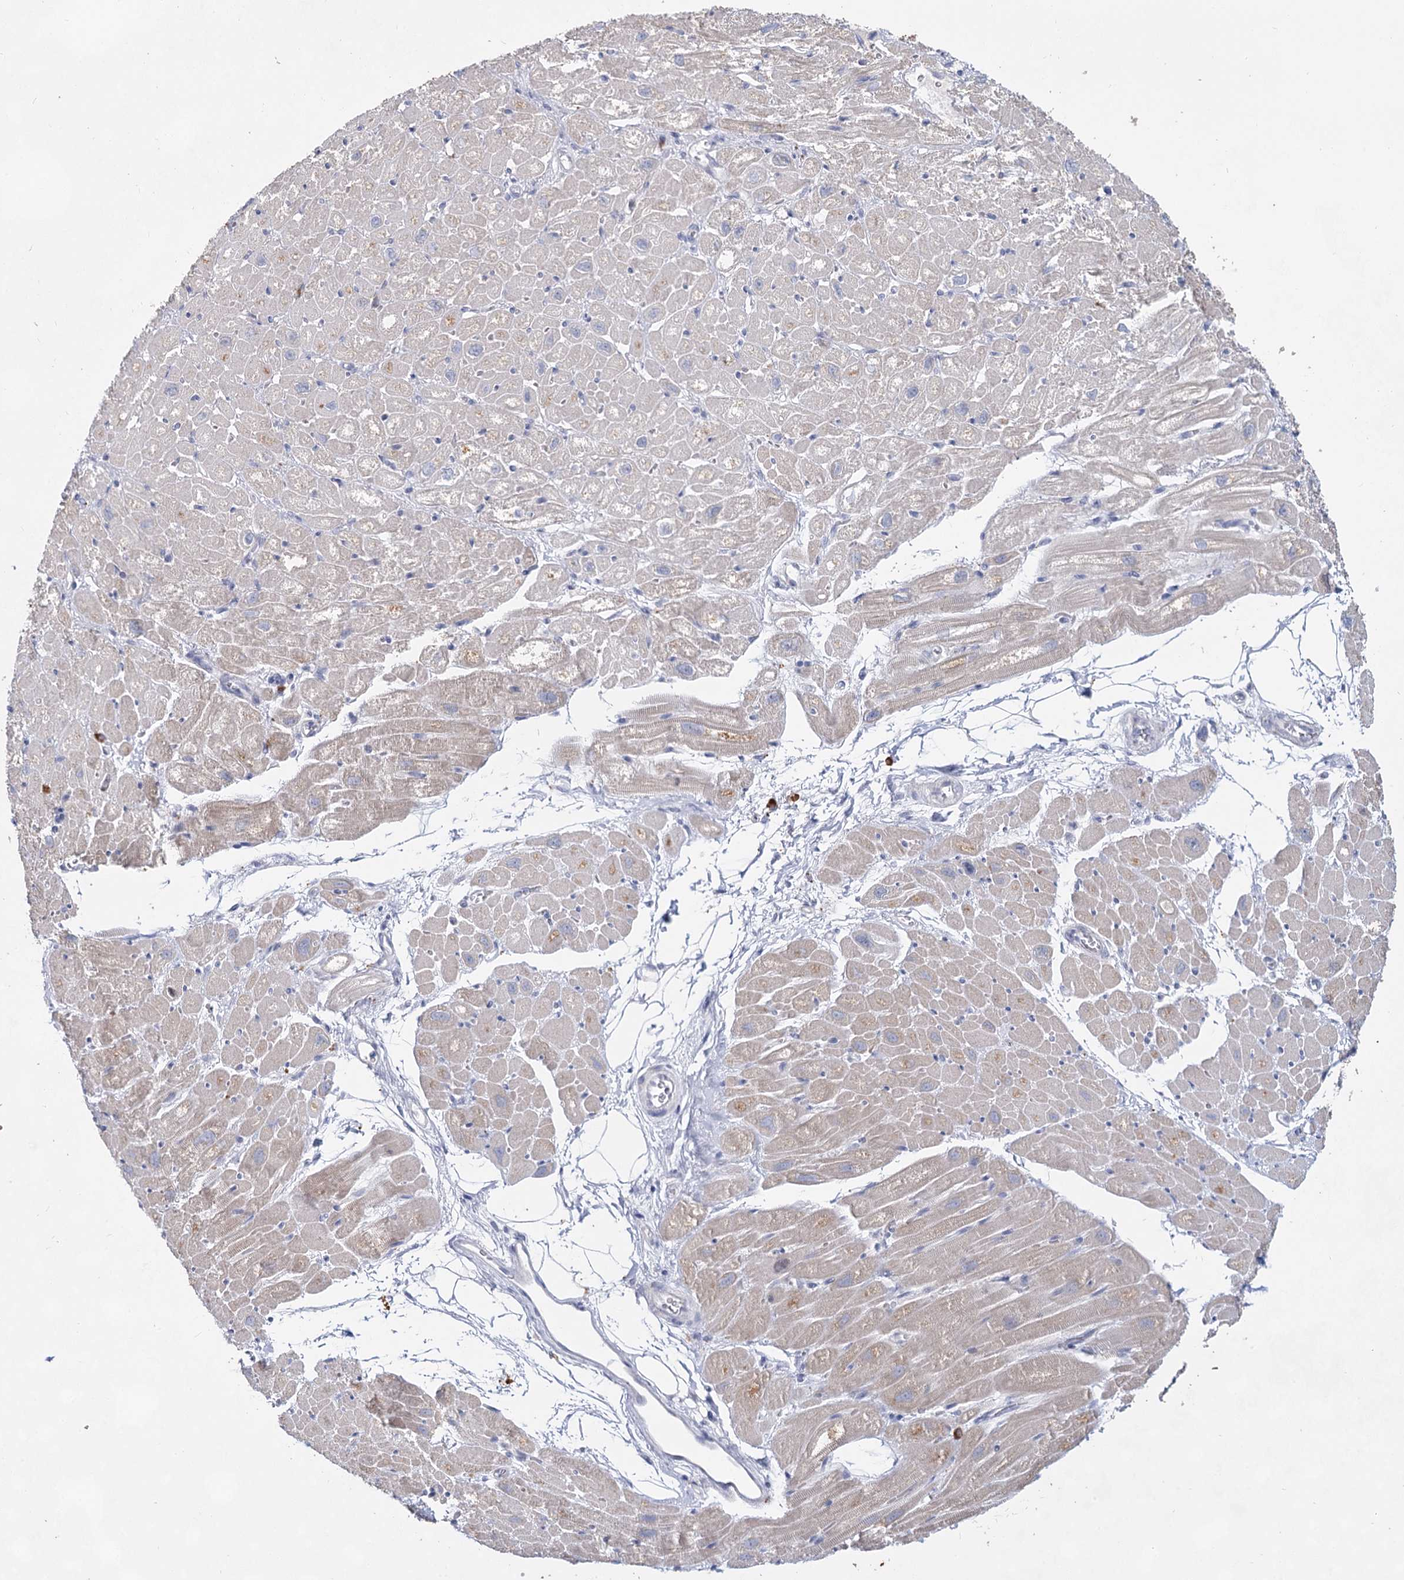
{"staining": {"intensity": "moderate", "quantity": "25%-75%", "location": "cytoplasmic/membranous"}, "tissue": "heart muscle", "cell_type": "Cardiomyocytes", "image_type": "normal", "snomed": [{"axis": "morphology", "description": "Normal tissue, NOS"}, {"axis": "topography", "description": "Heart"}], "caption": "Brown immunohistochemical staining in unremarkable heart muscle reveals moderate cytoplasmic/membranous positivity in about 25%-75% of cardiomyocytes. (IHC, brightfield microscopy, high magnification).", "gene": "CCDC73", "patient": {"sex": "male", "age": 50}}